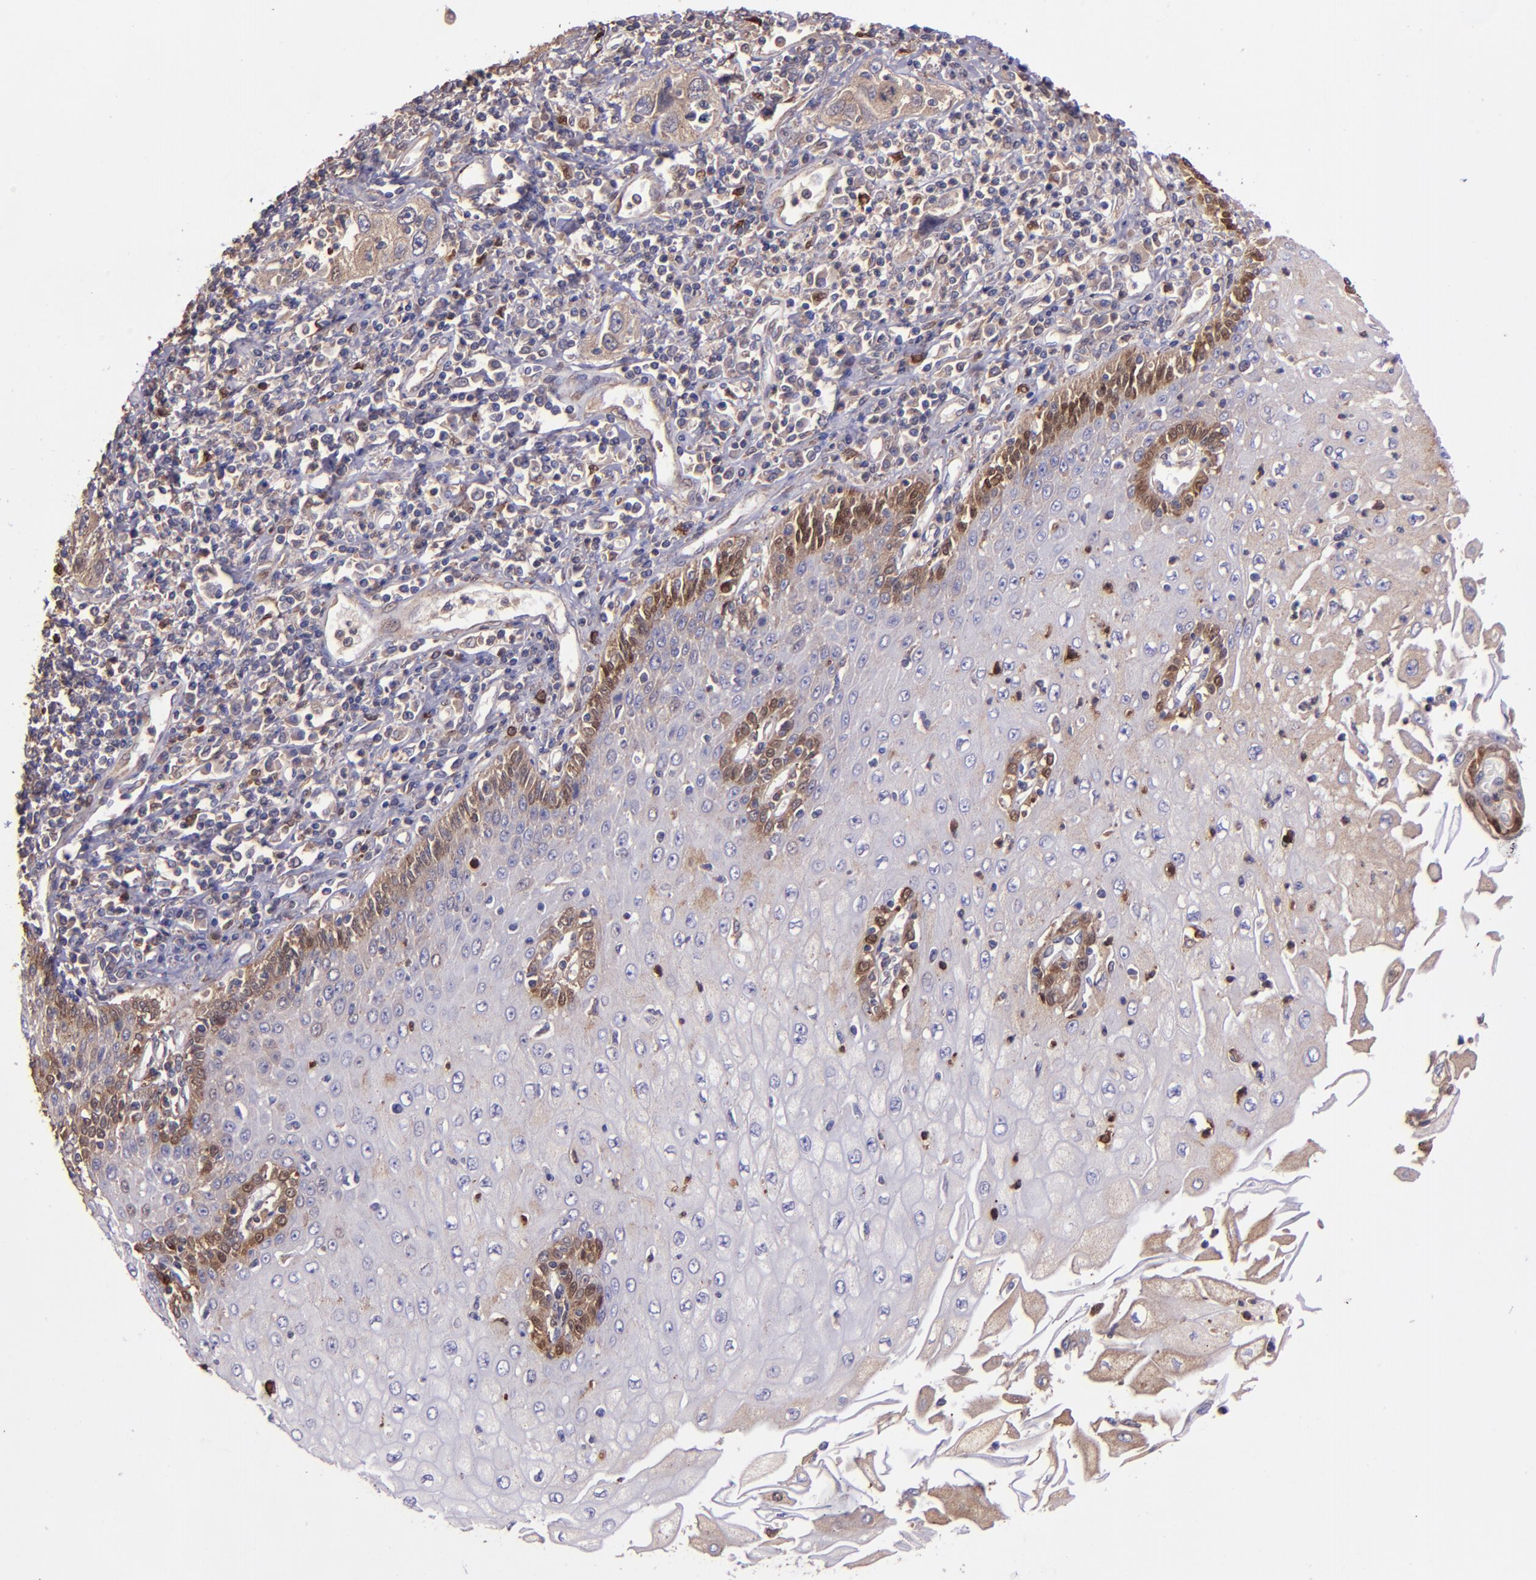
{"staining": {"intensity": "moderate", "quantity": "<25%", "location": "cytoplasmic/membranous,nuclear"}, "tissue": "esophagus", "cell_type": "Squamous epithelial cells", "image_type": "normal", "snomed": [{"axis": "morphology", "description": "Normal tissue, NOS"}, {"axis": "topography", "description": "Esophagus"}], "caption": "Esophagus stained with DAB immunohistochemistry reveals low levels of moderate cytoplasmic/membranous,nuclear expression in approximately <25% of squamous epithelial cells. The staining was performed using DAB (3,3'-diaminobenzidine) to visualize the protein expression in brown, while the nuclei were stained in blue with hematoxylin (Magnification: 20x).", "gene": "WASH6P", "patient": {"sex": "male", "age": 65}}